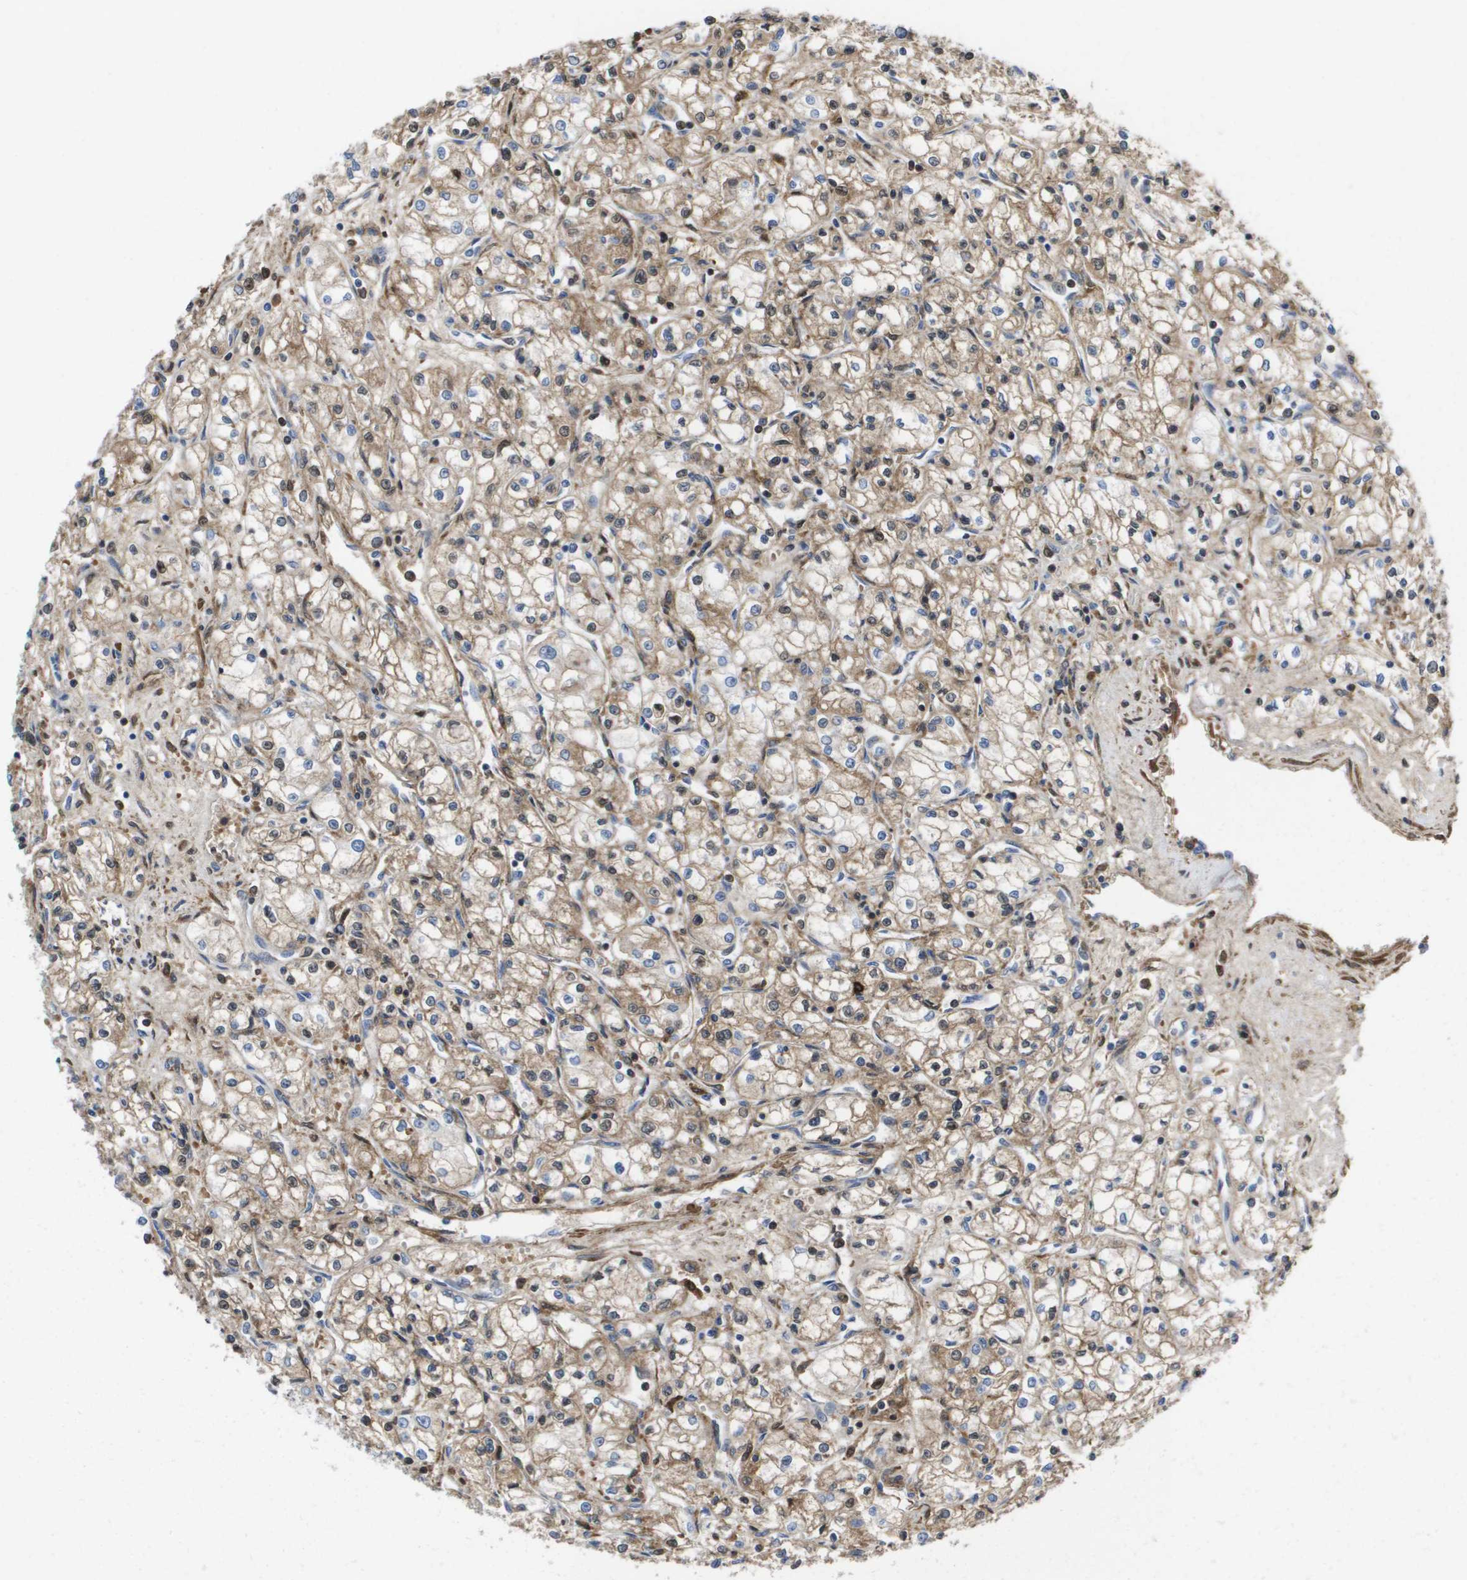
{"staining": {"intensity": "moderate", "quantity": ">75%", "location": "cytoplasmic/membranous"}, "tissue": "renal cancer", "cell_type": "Tumor cells", "image_type": "cancer", "snomed": [{"axis": "morphology", "description": "Normal tissue, NOS"}, {"axis": "morphology", "description": "Adenocarcinoma, NOS"}, {"axis": "topography", "description": "Kidney"}], "caption": "Renal adenocarcinoma was stained to show a protein in brown. There is medium levels of moderate cytoplasmic/membranous positivity in about >75% of tumor cells. (brown staining indicates protein expression, while blue staining denotes nuclei).", "gene": "SERPINC1", "patient": {"sex": "male", "age": 59}}